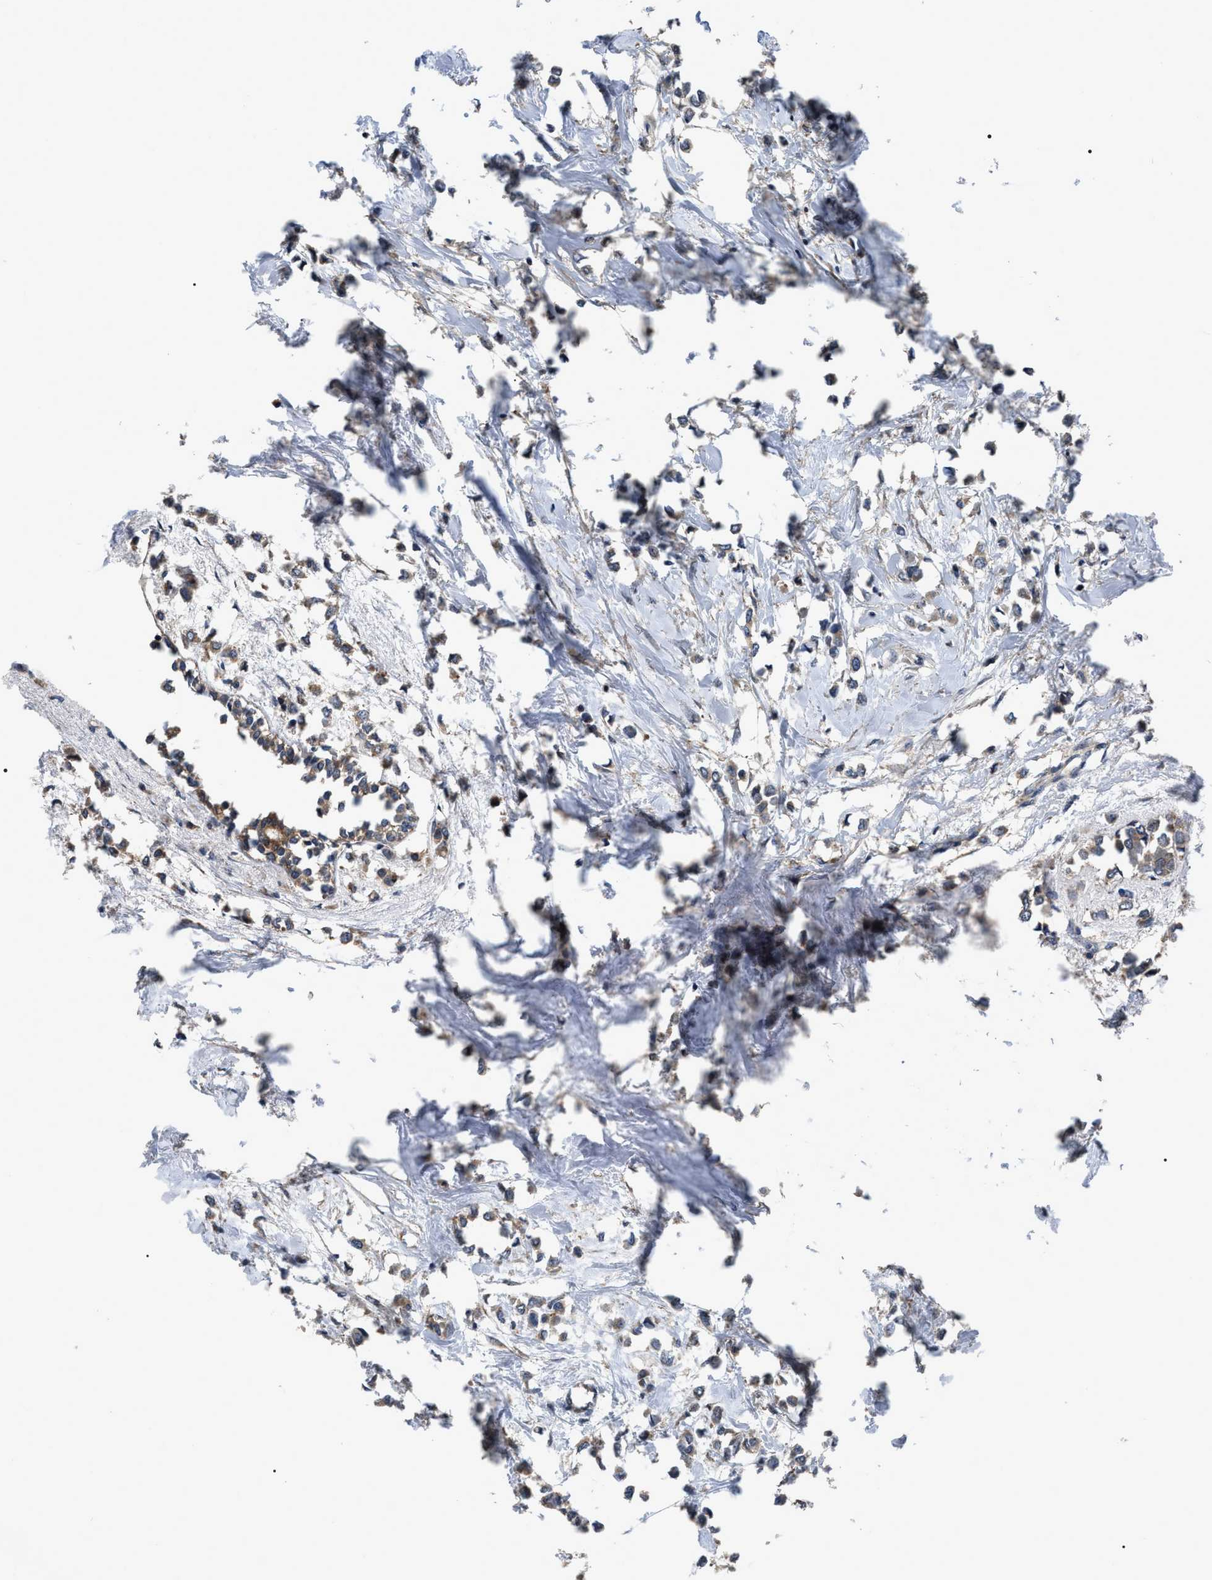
{"staining": {"intensity": "moderate", "quantity": ">75%", "location": "cytoplasmic/membranous"}, "tissue": "breast cancer", "cell_type": "Tumor cells", "image_type": "cancer", "snomed": [{"axis": "morphology", "description": "Lobular carcinoma"}, {"axis": "topography", "description": "Breast"}], "caption": "IHC photomicrograph of human breast cancer (lobular carcinoma) stained for a protein (brown), which reveals medium levels of moderate cytoplasmic/membranous expression in about >75% of tumor cells.", "gene": "PPWD1", "patient": {"sex": "female", "age": 51}}